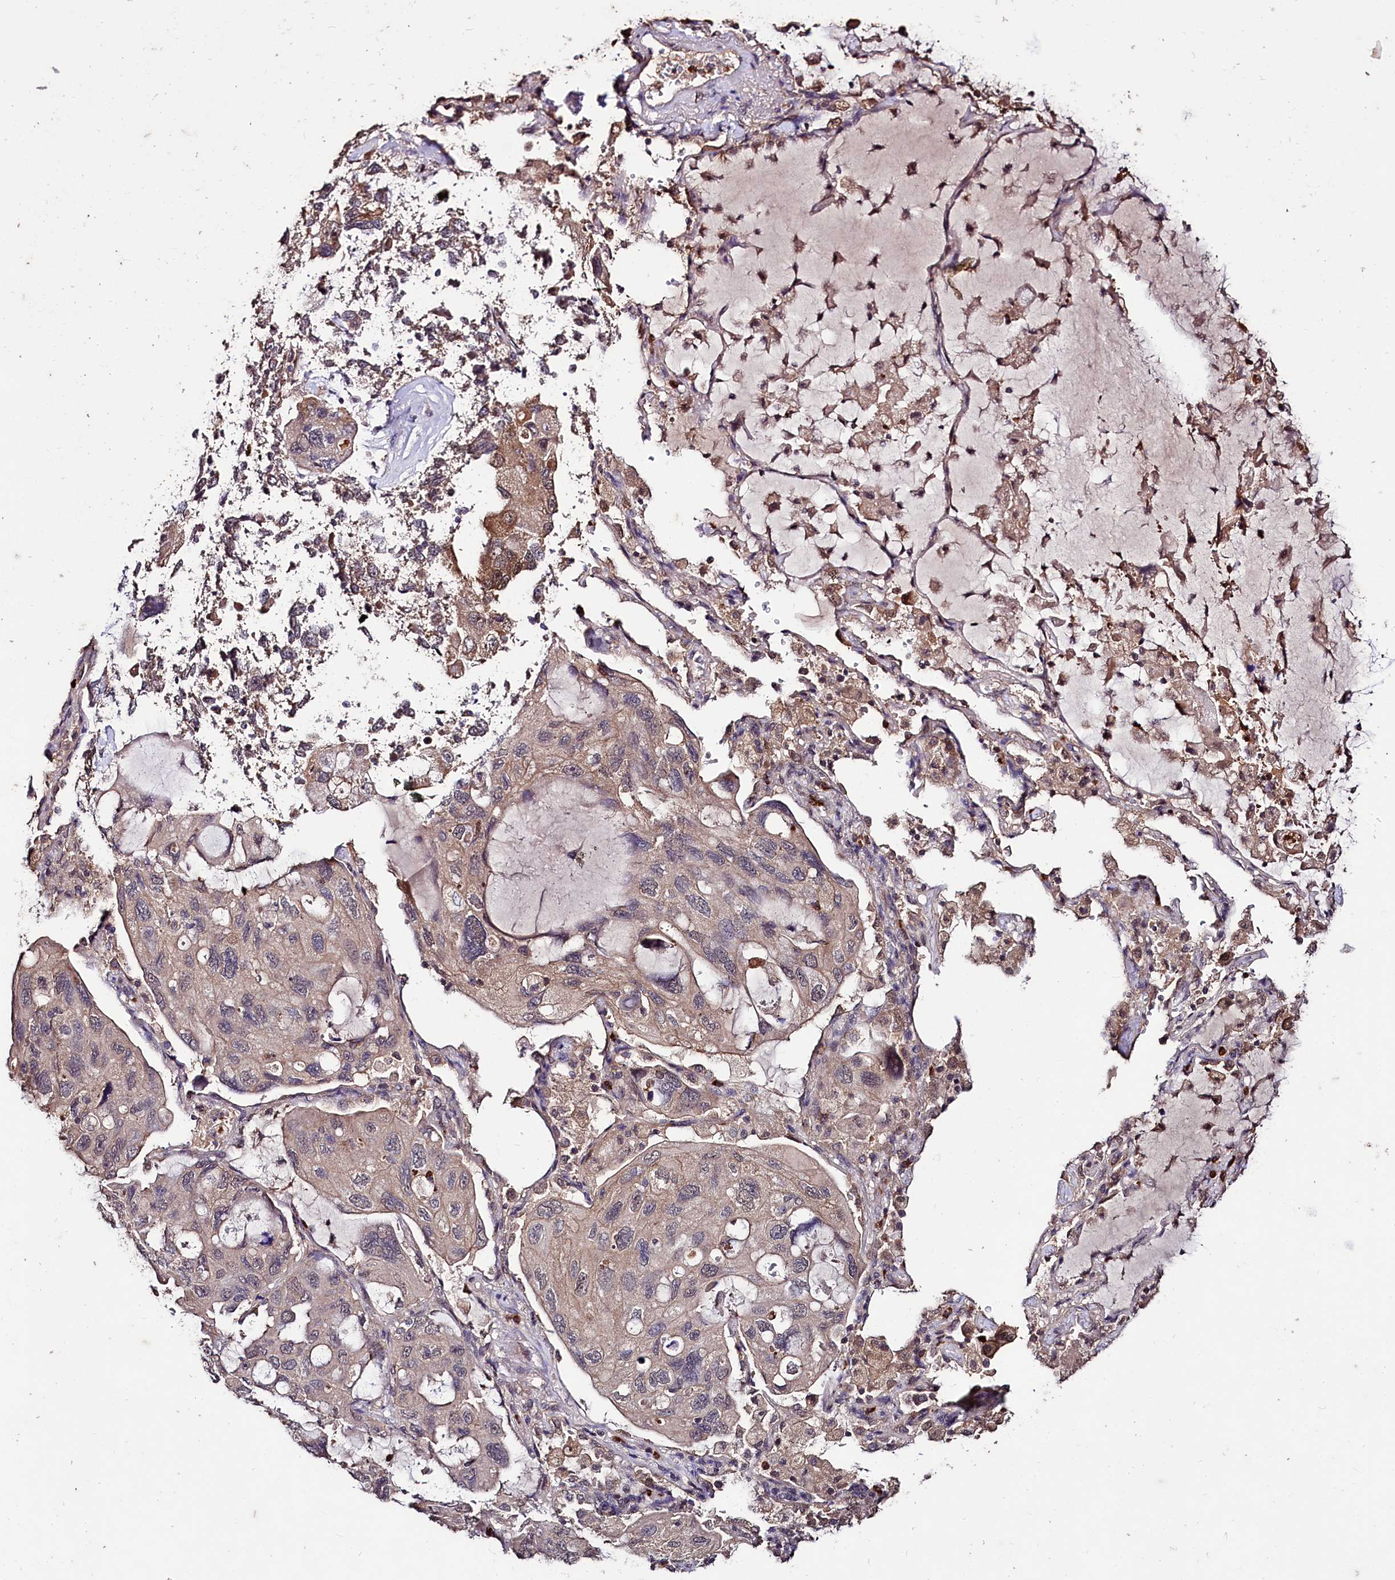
{"staining": {"intensity": "negative", "quantity": "none", "location": "none"}, "tissue": "lung cancer", "cell_type": "Tumor cells", "image_type": "cancer", "snomed": [{"axis": "morphology", "description": "Squamous cell carcinoma, NOS"}, {"axis": "topography", "description": "Lung"}], "caption": "Immunohistochemical staining of human lung squamous cell carcinoma reveals no significant staining in tumor cells.", "gene": "KLRB1", "patient": {"sex": "female", "age": 73}}